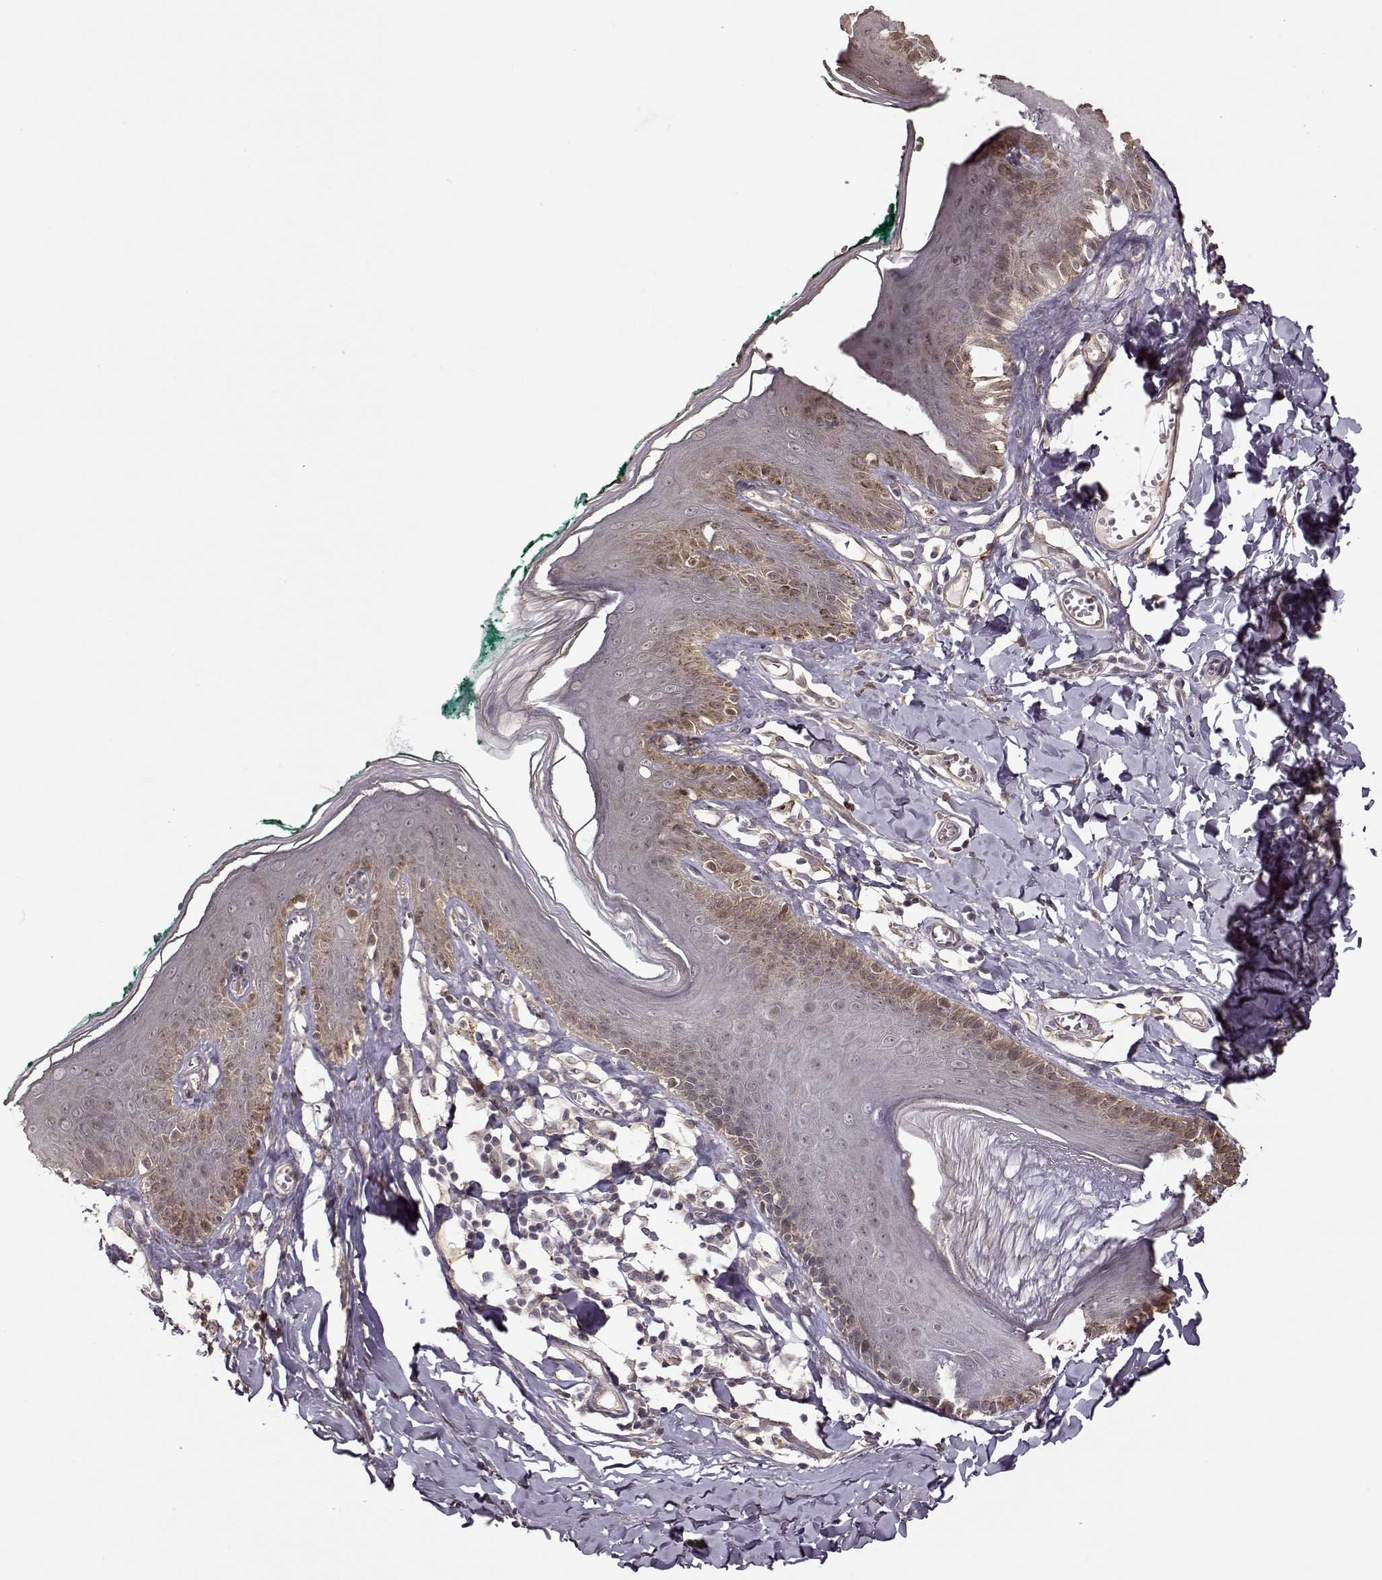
{"staining": {"intensity": "weak", "quantity": "<25%", "location": "cytoplasmic/membranous"}, "tissue": "skin", "cell_type": "Epidermal cells", "image_type": "normal", "snomed": [{"axis": "morphology", "description": "Normal tissue, NOS"}, {"axis": "topography", "description": "Vulva"}, {"axis": "topography", "description": "Peripheral nerve tissue"}], "caption": "The immunohistochemistry photomicrograph has no significant positivity in epidermal cells of skin.", "gene": "CRB1", "patient": {"sex": "female", "age": 66}}